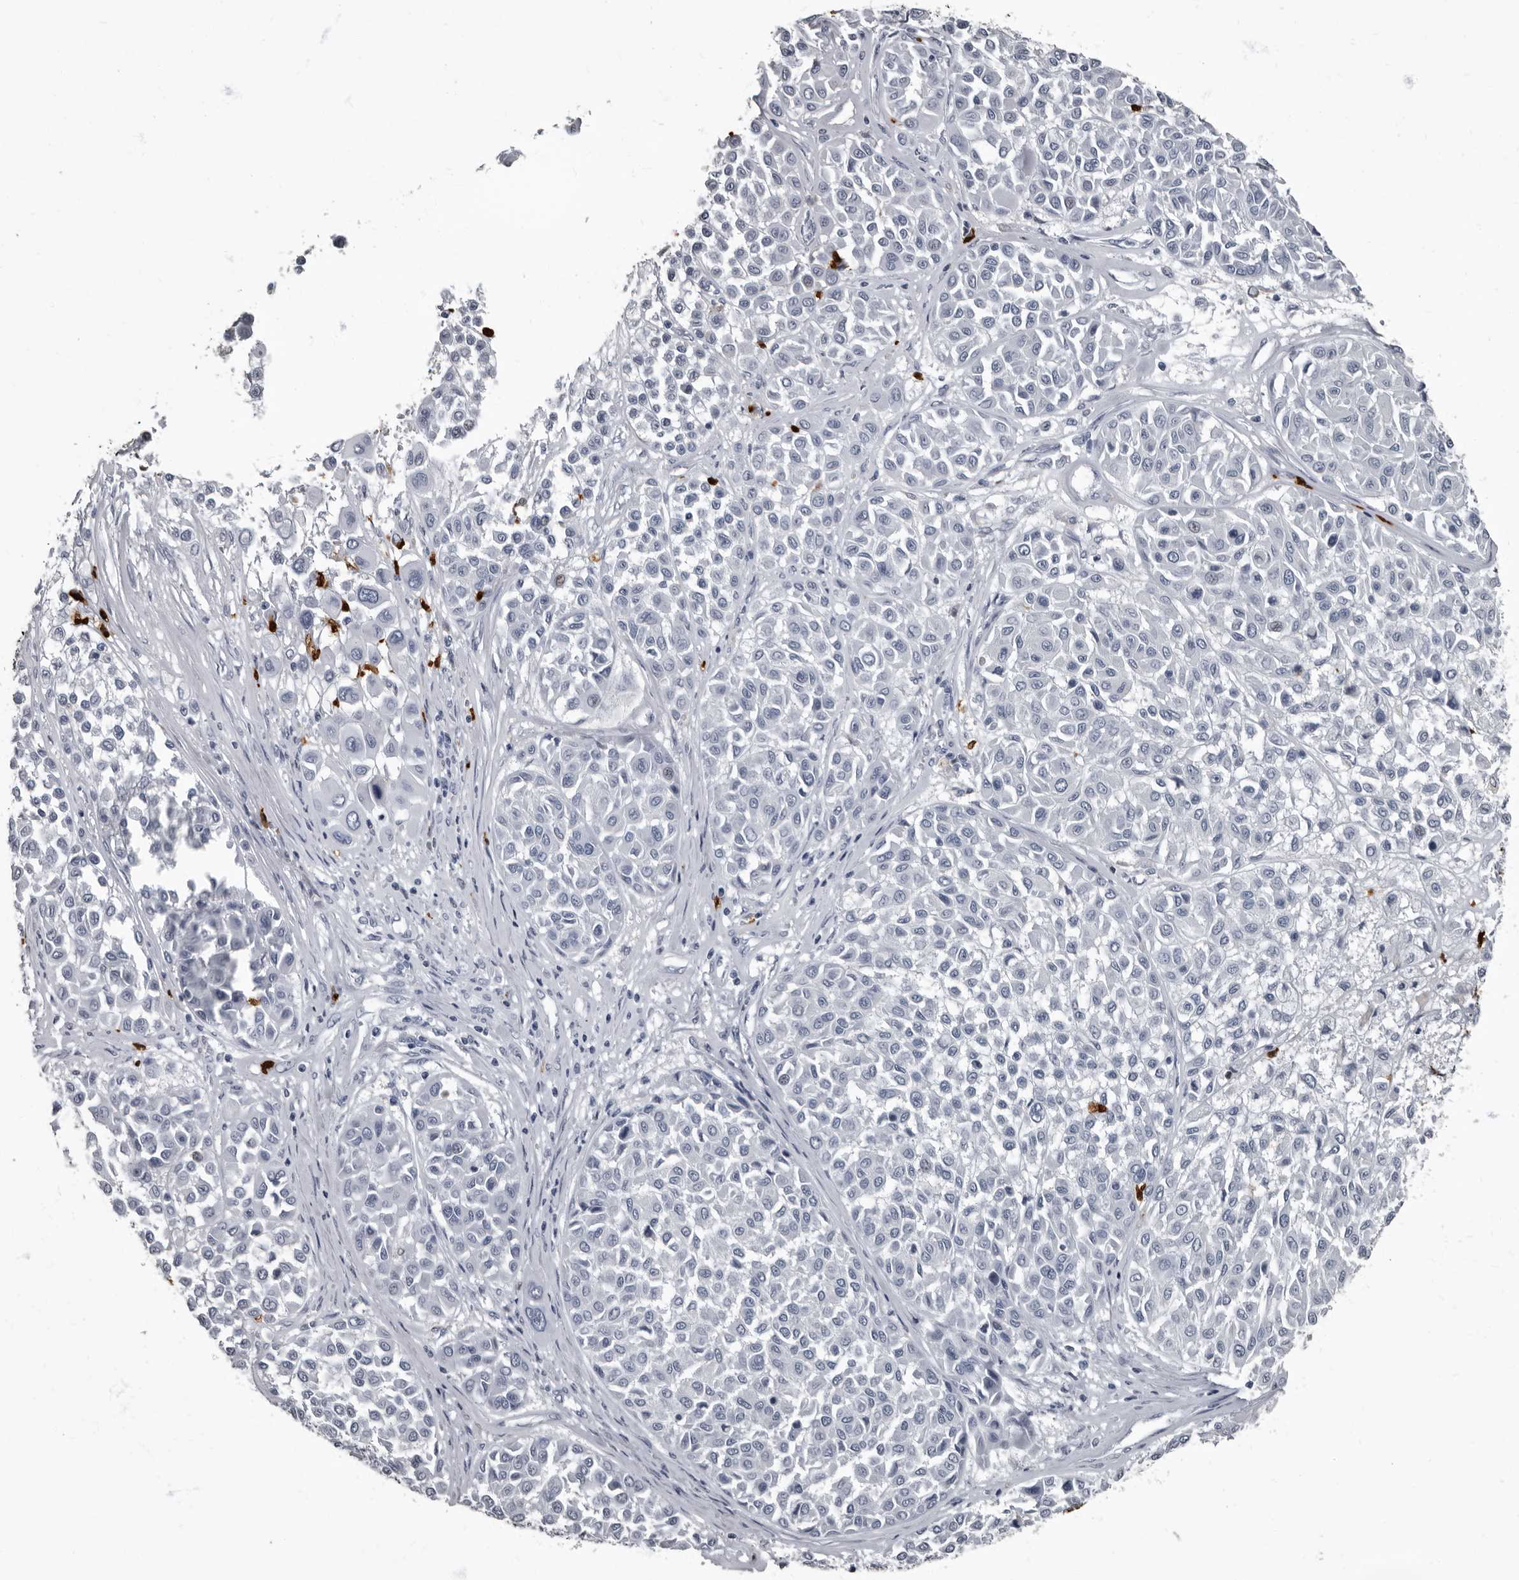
{"staining": {"intensity": "negative", "quantity": "none", "location": "none"}, "tissue": "melanoma", "cell_type": "Tumor cells", "image_type": "cancer", "snomed": [{"axis": "morphology", "description": "Malignant melanoma, Metastatic site"}, {"axis": "topography", "description": "Soft tissue"}], "caption": "IHC micrograph of neoplastic tissue: human malignant melanoma (metastatic site) stained with DAB (3,3'-diaminobenzidine) shows no significant protein positivity in tumor cells.", "gene": "TPD52L1", "patient": {"sex": "male", "age": 41}}